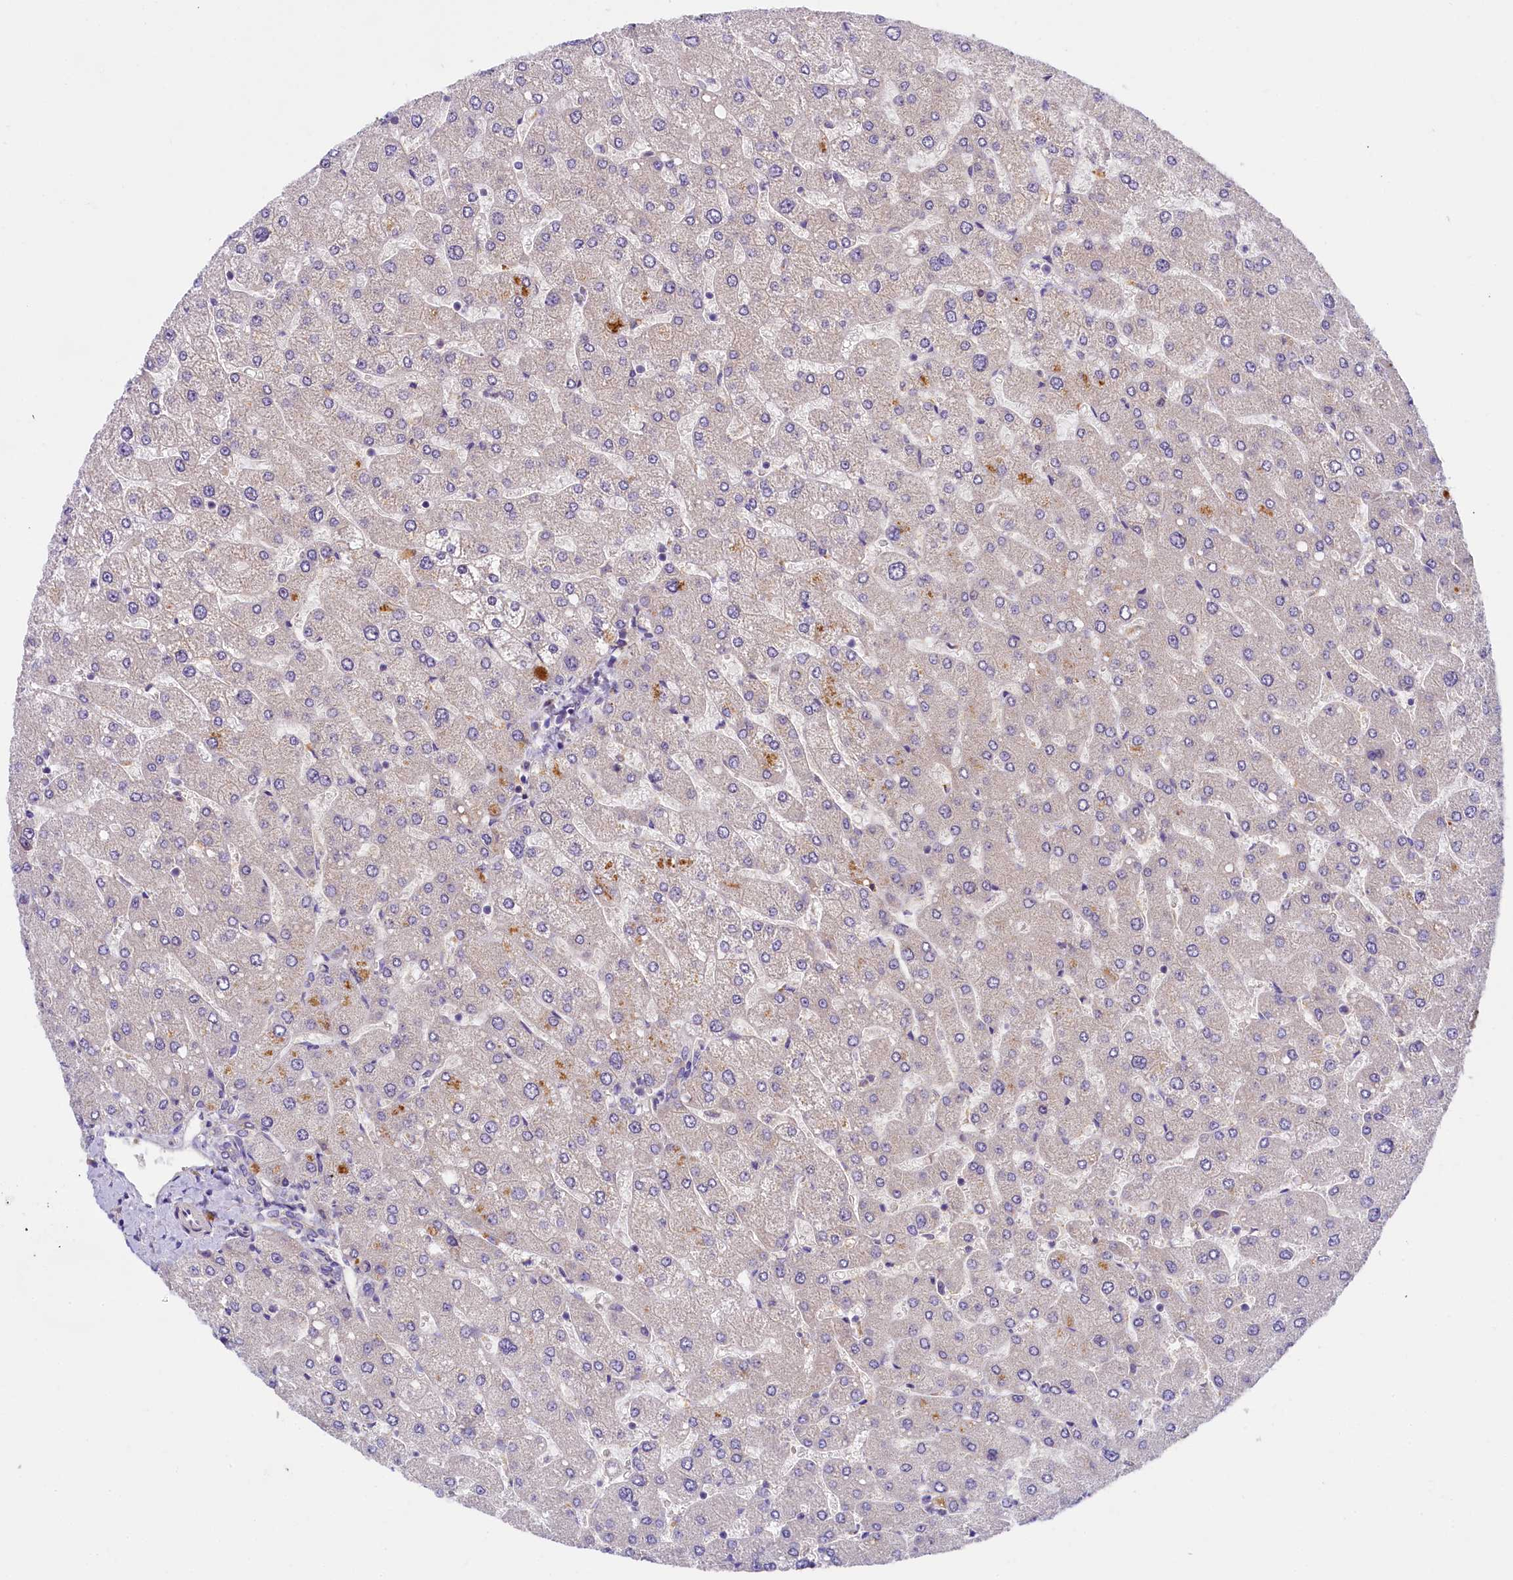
{"staining": {"intensity": "negative", "quantity": "none", "location": "none"}, "tissue": "liver", "cell_type": "Cholangiocytes", "image_type": "normal", "snomed": [{"axis": "morphology", "description": "Normal tissue, NOS"}, {"axis": "topography", "description": "Liver"}], "caption": "This is an IHC image of benign human liver. There is no positivity in cholangiocytes.", "gene": "UBXN6", "patient": {"sex": "male", "age": 55}}